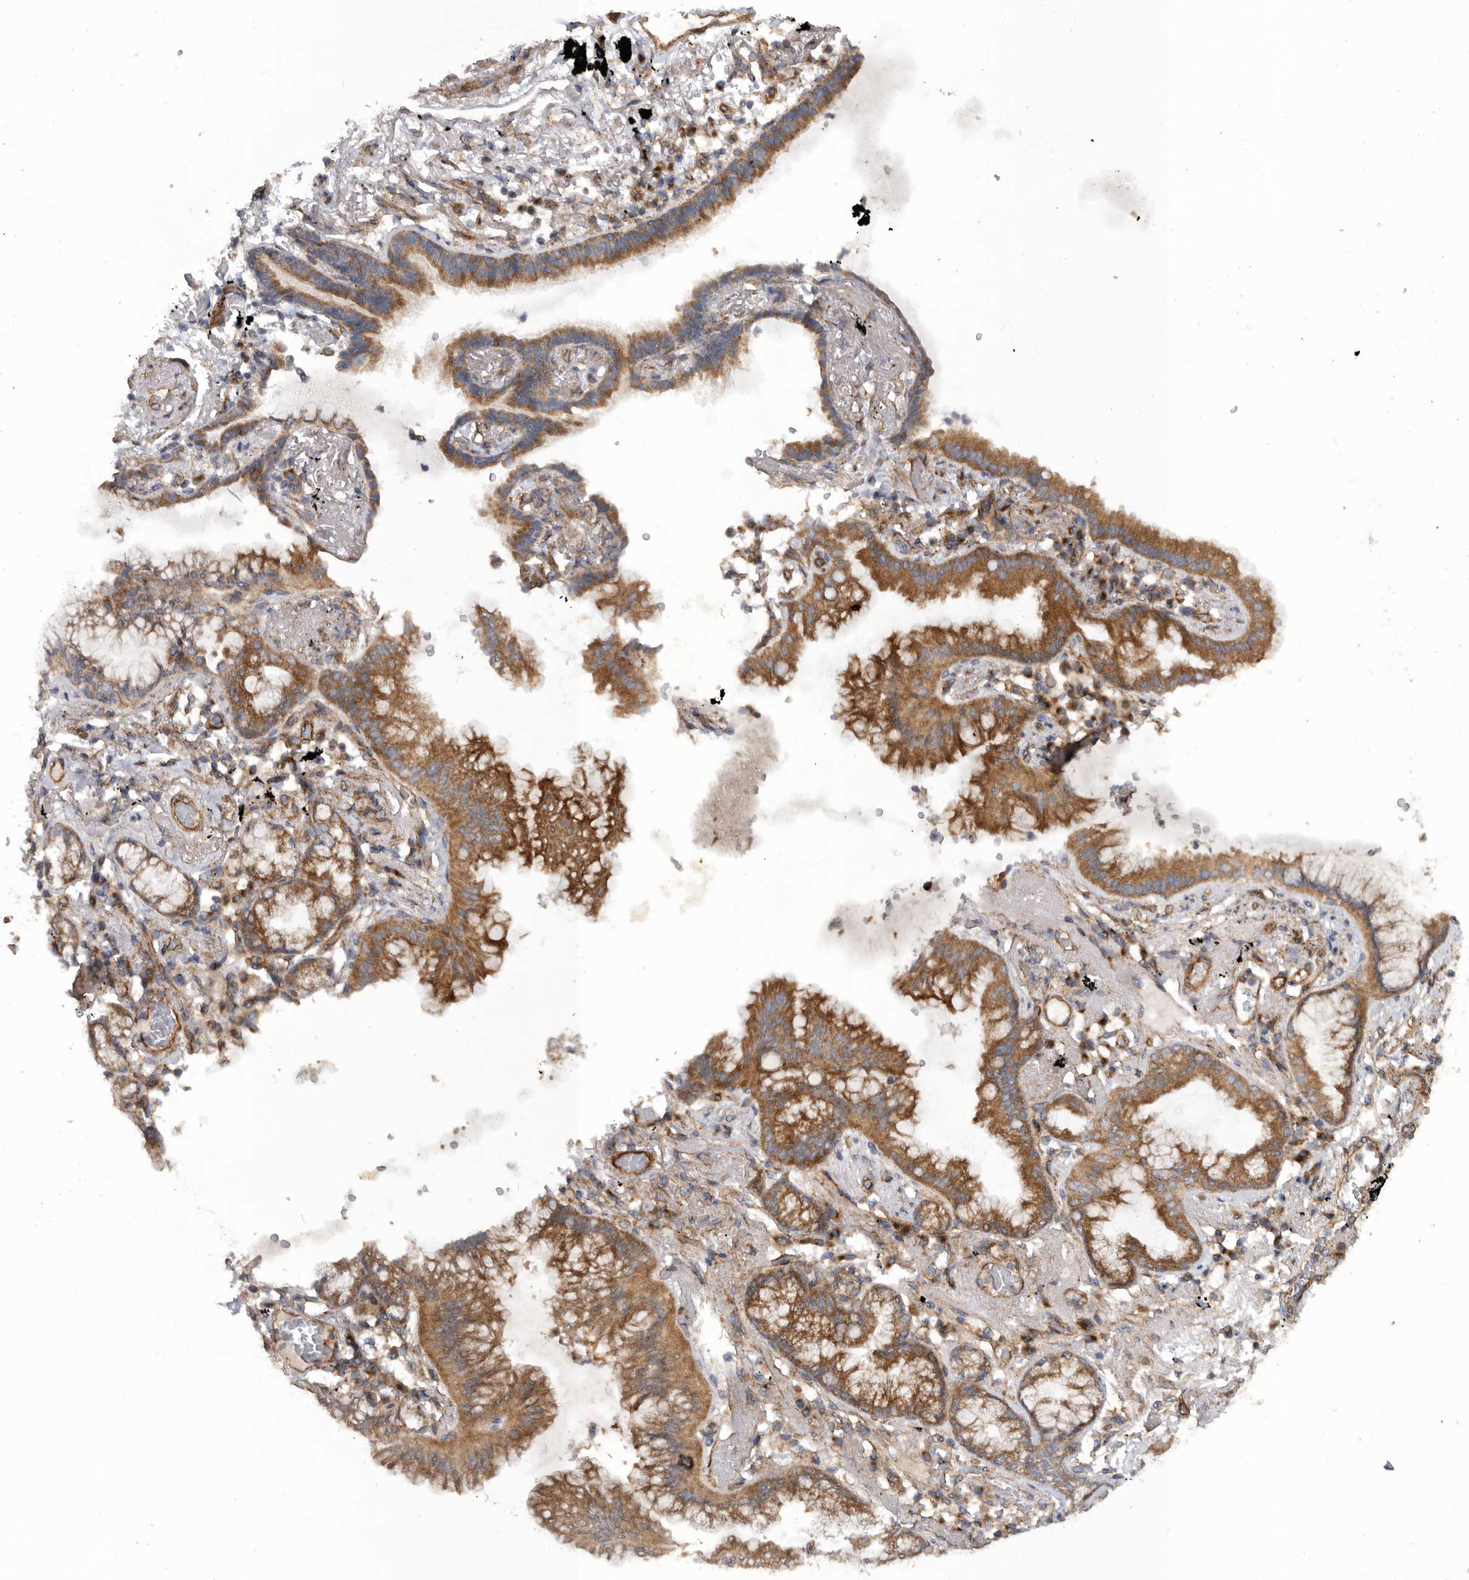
{"staining": {"intensity": "moderate", "quantity": ">75%", "location": "cytoplasmic/membranous"}, "tissue": "lung cancer", "cell_type": "Tumor cells", "image_type": "cancer", "snomed": [{"axis": "morphology", "description": "Adenocarcinoma, NOS"}, {"axis": "topography", "description": "Lung"}], "caption": "A micrograph showing moderate cytoplasmic/membranous expression in about >75% of tumor cells in lung cancer, as visualized by brown immunohistochemical staining.", "gene": "PODXL2", "patient": {"sex": "female", "age": 70}}